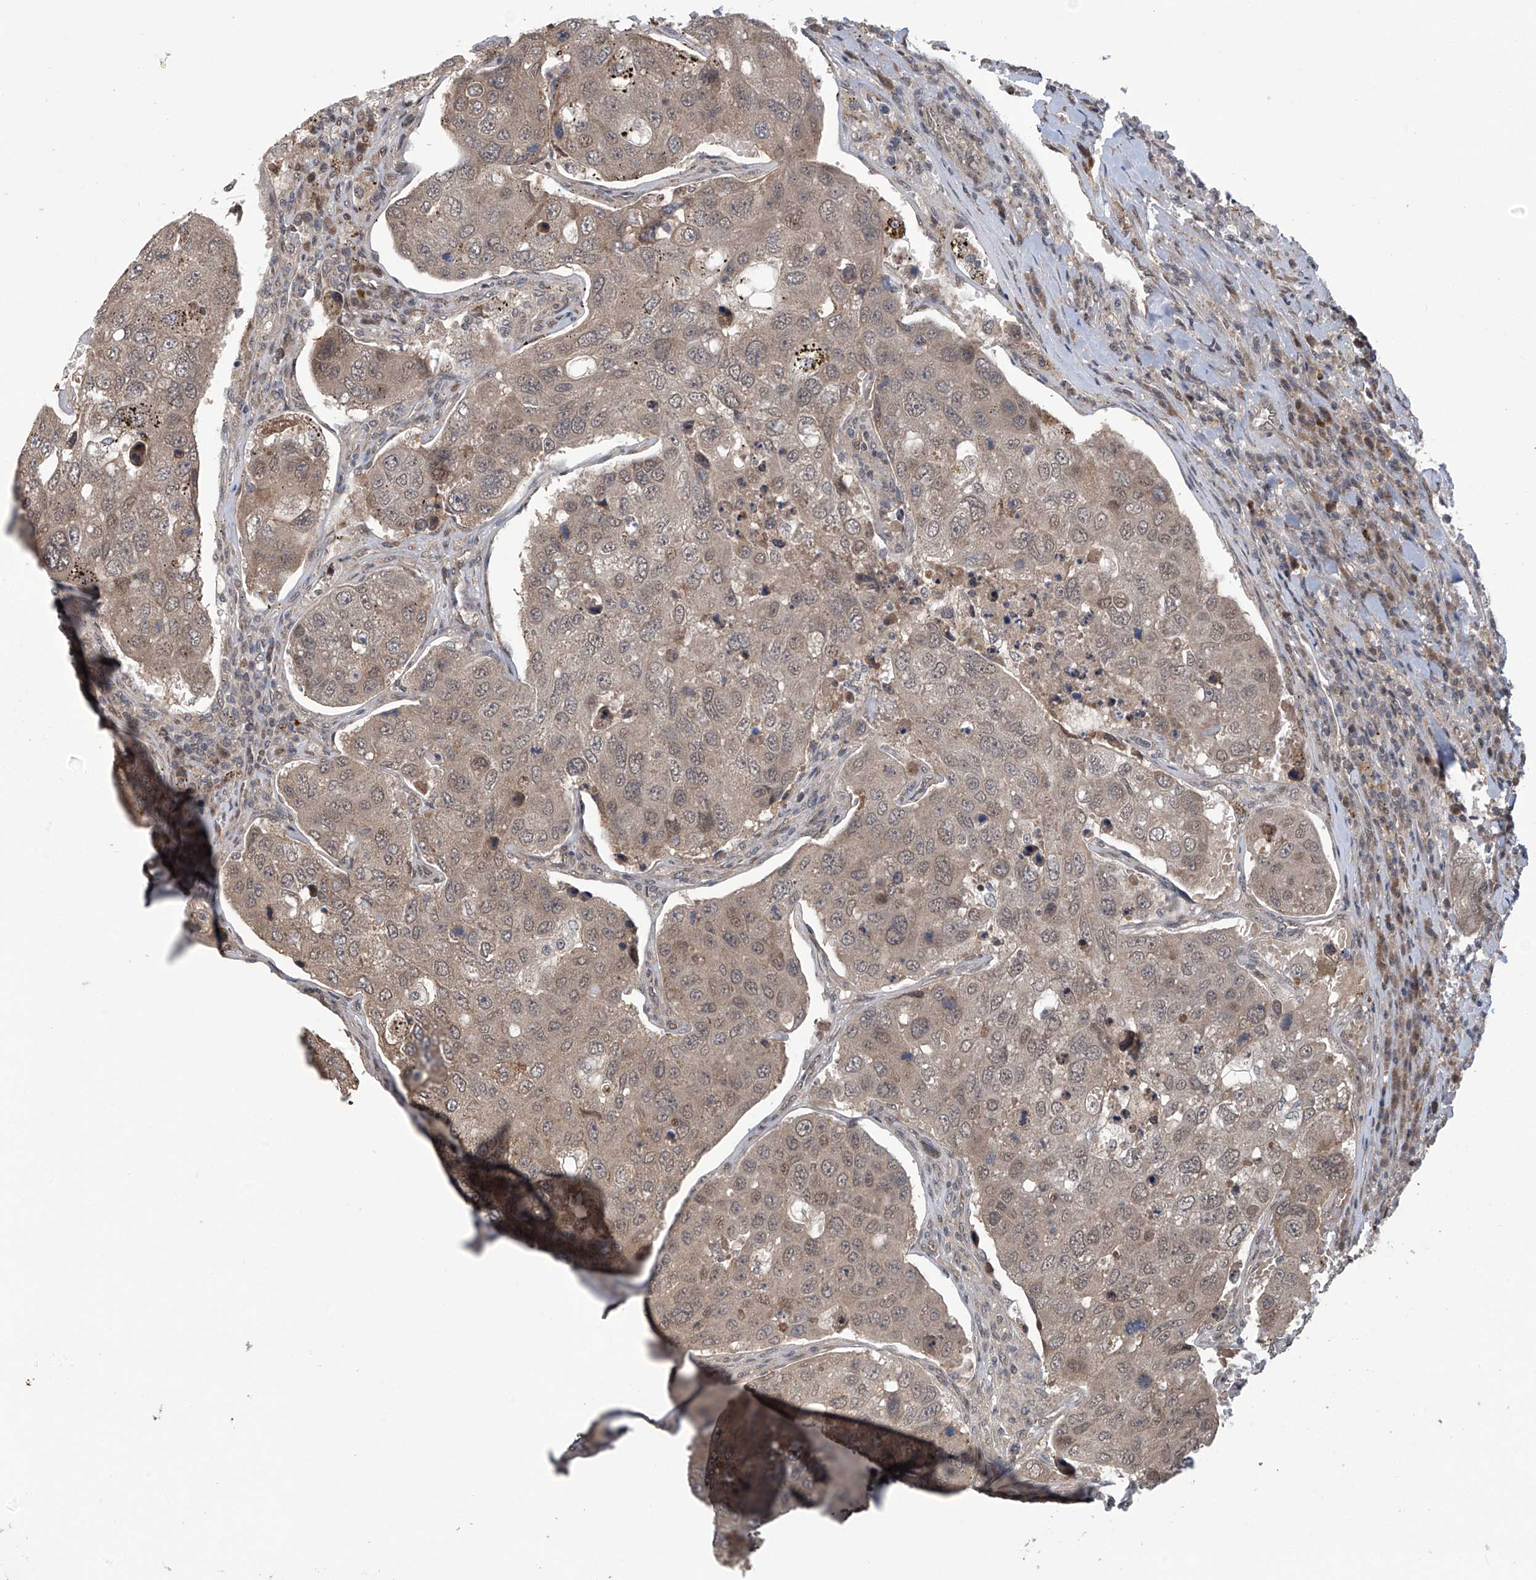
{"staining": {"intensity": "weak", "quantity": ">75%", "location": "cytoplasmic/membranous,nuclear"}, "tissue": "urothelial cancer", "cell_type": "Tumor cells", "image_type": "cancer", "snomed": [{"axis": "morphology", "description": "Urothelial carcinoma, High grade"}, {"axis": "topography", "description": "Lymph node"}, {"axis": "topography", "description": "Urinary bladder"}], "caption": "Immunohistochemistry image of human high-grade urothelial carcinoma stained for a protein (brown), which exhibits low levels of weak cytoplasmic/membranous and nuclear staining in about >75% of tumor cells.", "gene": "ABHD13", "patient": {"sex": "male", "age": 51}}